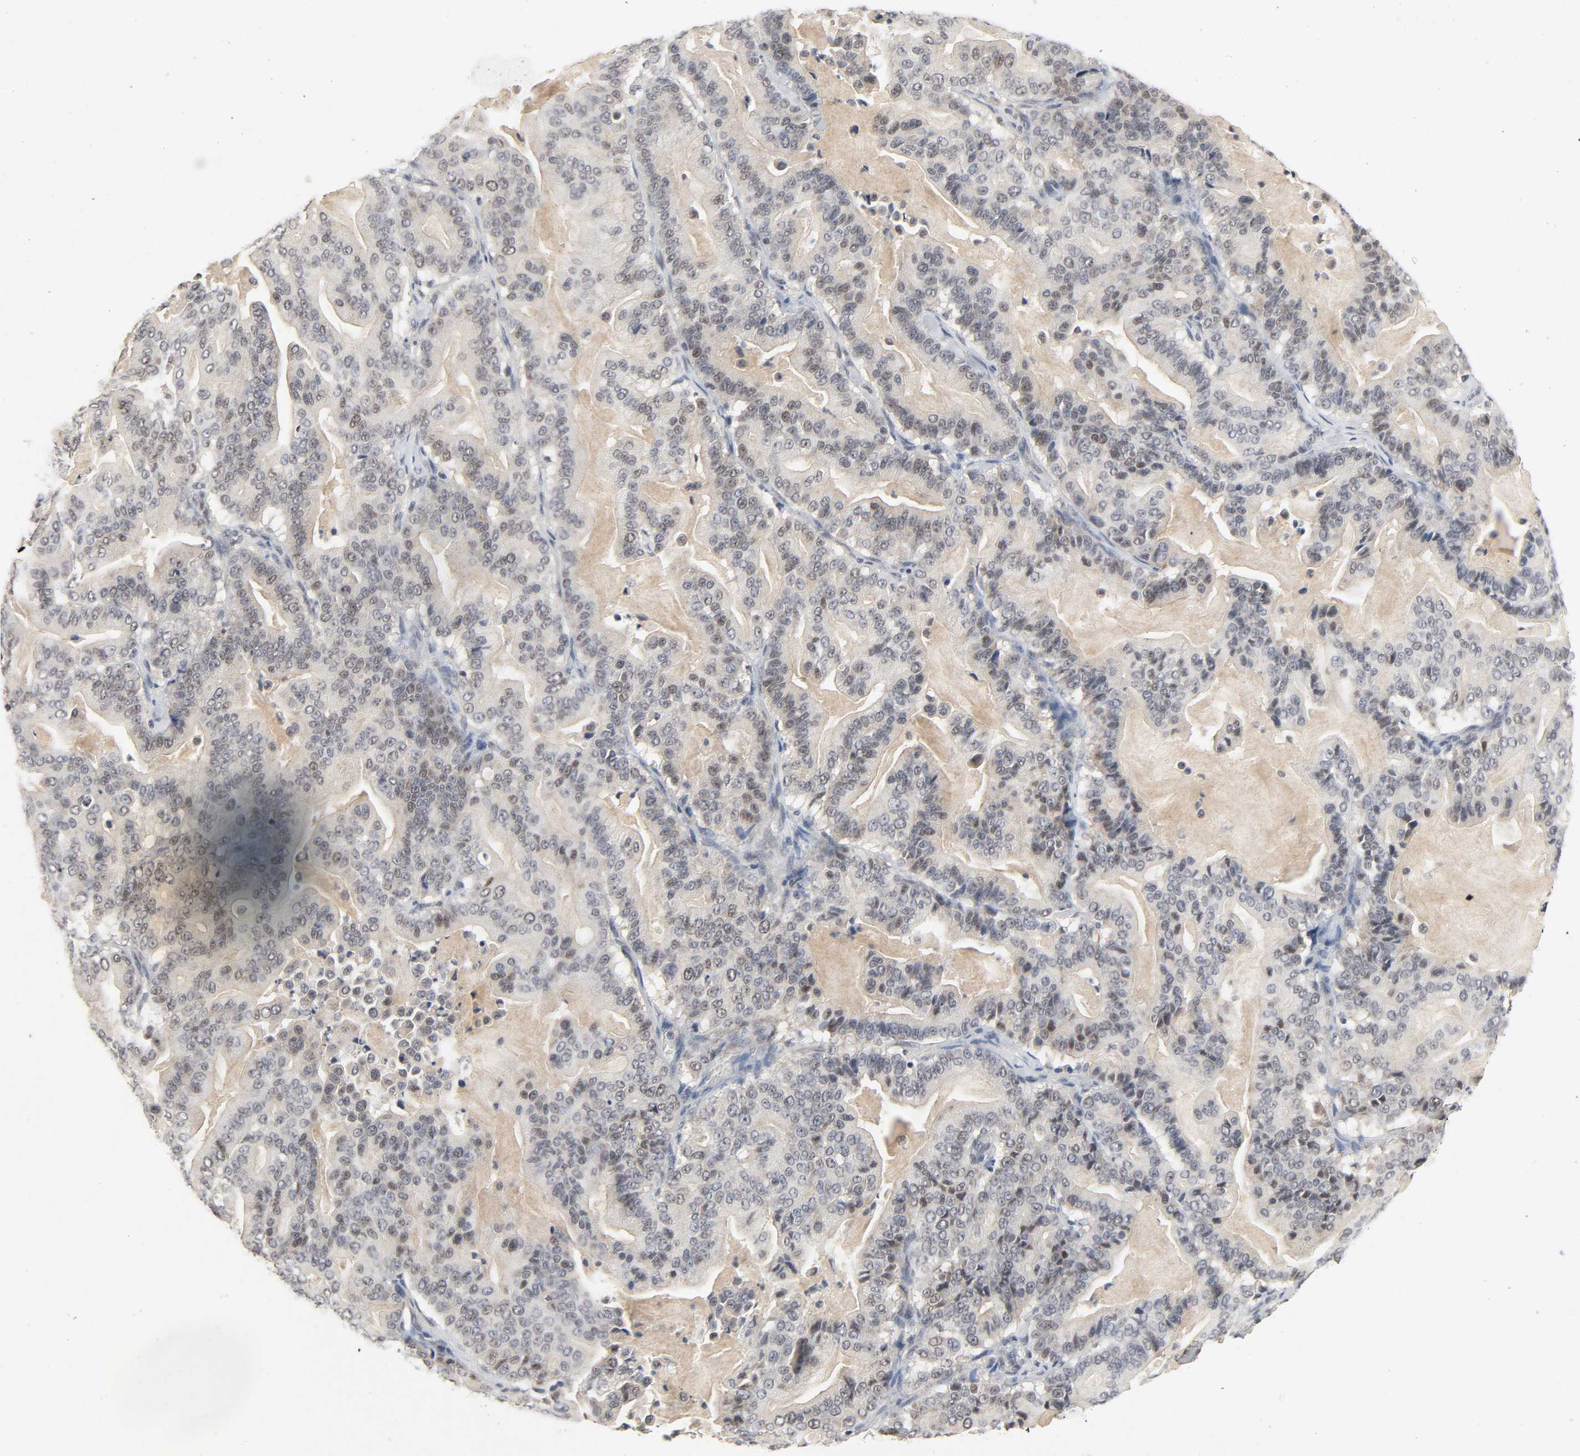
{"staining": {"intensity": "weak", "quantity": "<25%", "location": "nuclear"}, "tissue": "pancreatic cancer", "cell_type": "Tumor cells", "image_type": "cancer", "snomed": [{"axis": "morphology", "description": "Adenocarcinoma, NOS"}, {"axis": "topography", "description": "Pancreas"}], "caption": "Immunohistochemical staining of human pancreatic cancer (adenocarcinoma) exhibits no significant positivity in tumor cells. (Stains: DAB (3,3'-diaminobenzidine) immunohistochemistry with hematoxylin counter stain, Microscopy: brightfield microscopy at high magnification).", "gene": "MAPKAPK5", "patient": {"sex": "male", "age": 63}}